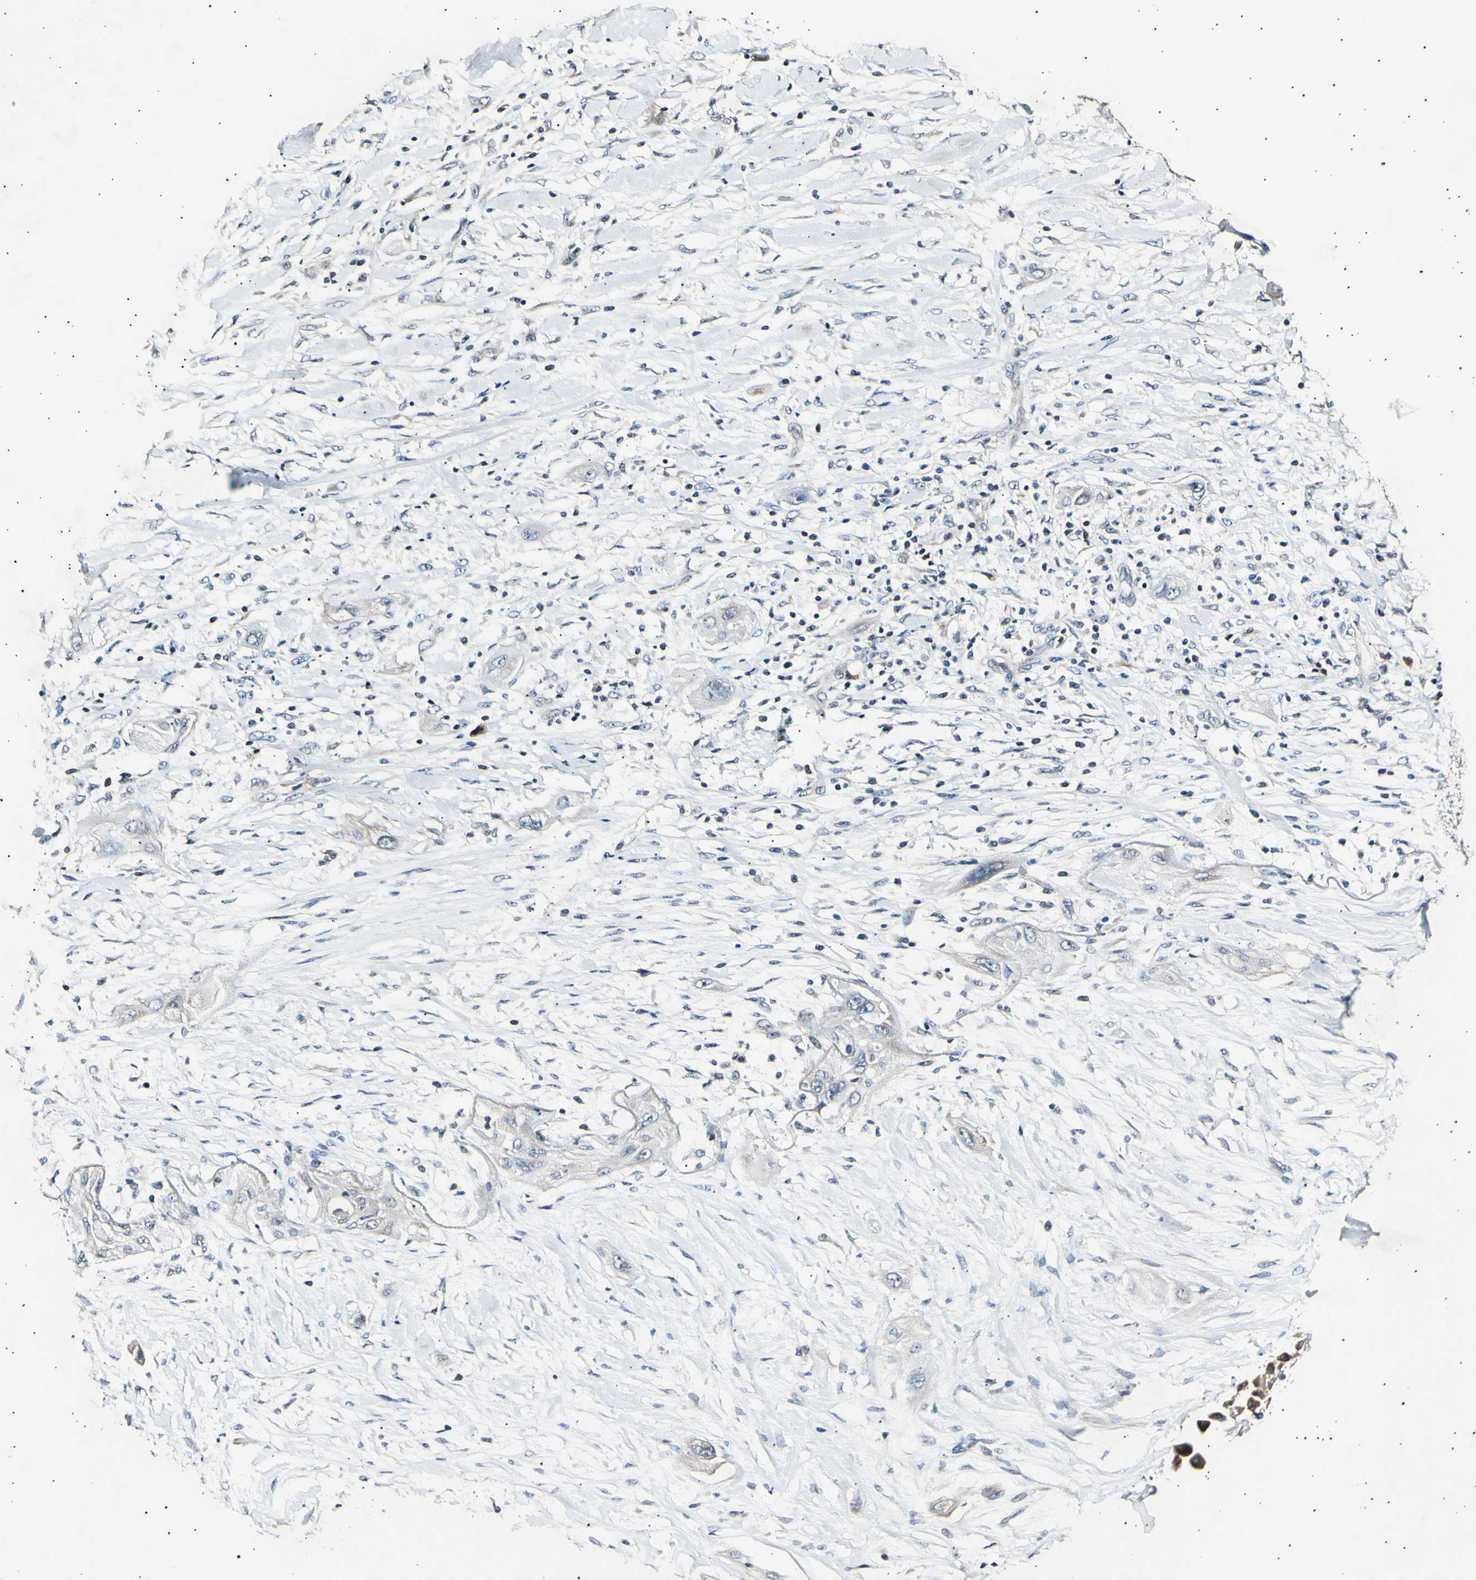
{"staining": {"intensity": "weak", "quantity": ">75%", "location": "cytoplasmic/membranous"}, "tissue": "lung cancer", "cell_type": "Tumor cells", "image_type": "cancer", "snomed": [{"axis": "morphology", "description": "Squamous cell carcinoma, NOS"}, {"axis": "topography", "description": "Lung"}], "caption": "Brown immunohistochemical staining in human lung squamous cell carcinoma shows weak cytoplasmic/membranous expression in approximately >75% of tumor cells. The protein is shown in brown color, while the nuclei are stained blue.", "gene": "ITGA6", "patient": {"sex": "female", "age": 47}}